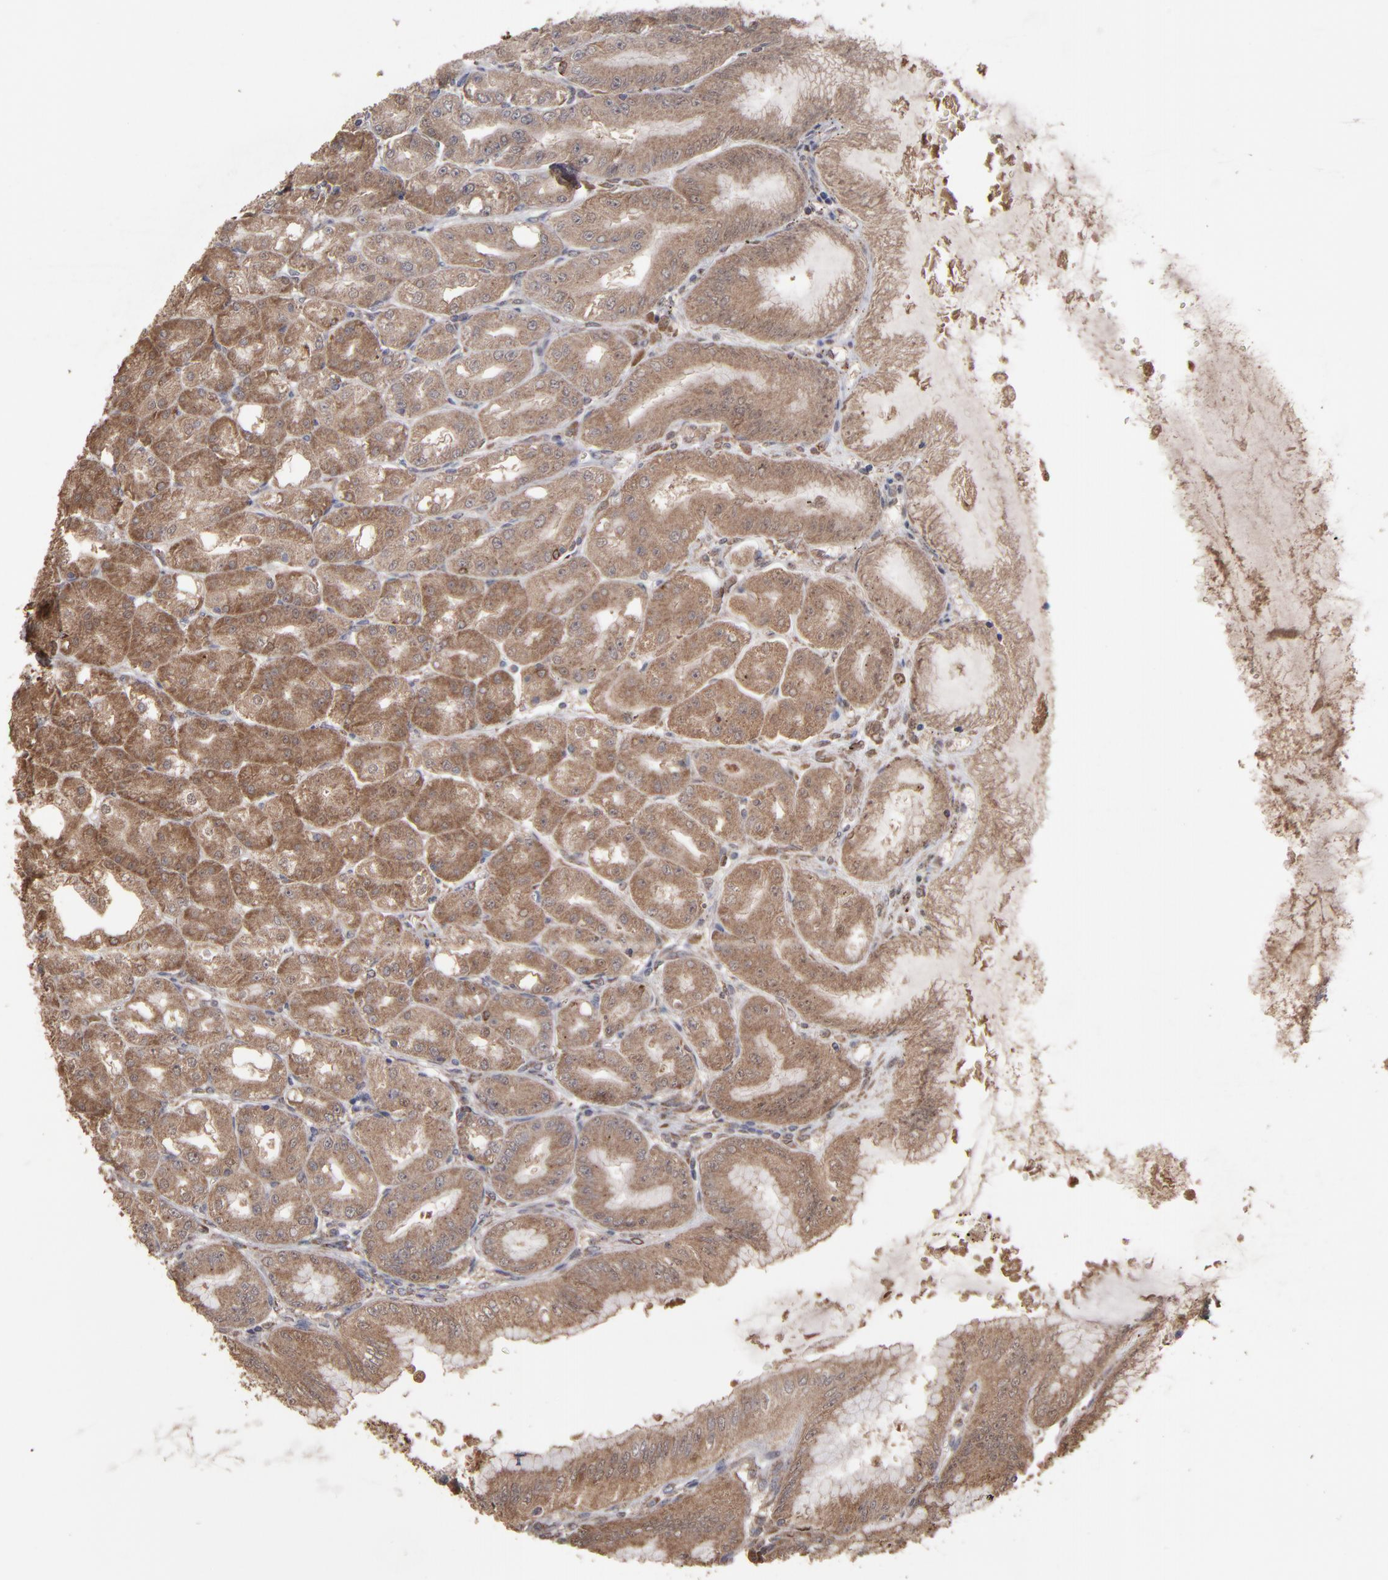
{"staining": {"intensity": "moderate", "quantity": ">75%", "location": "cytoplasmic/membranous"}, "tissue": "stomach", "cell_type": "Glandular cells", "image_type": "normal", "snomed": [{"axis": "morphology", "description": "Normal tissue, NOS"}, {"axis": "topography", "description": "Stomach, lower"}], "caption": "Immunohistochemical staining of benign human stomach reveals >75% levels of moderate cytoplasmic/membranous protein positivity in approximately >75% of glandular cells. Nuclei are stained in blue.", "gene": "MMP2", "patient": {"sex": "male", "age": 71}}